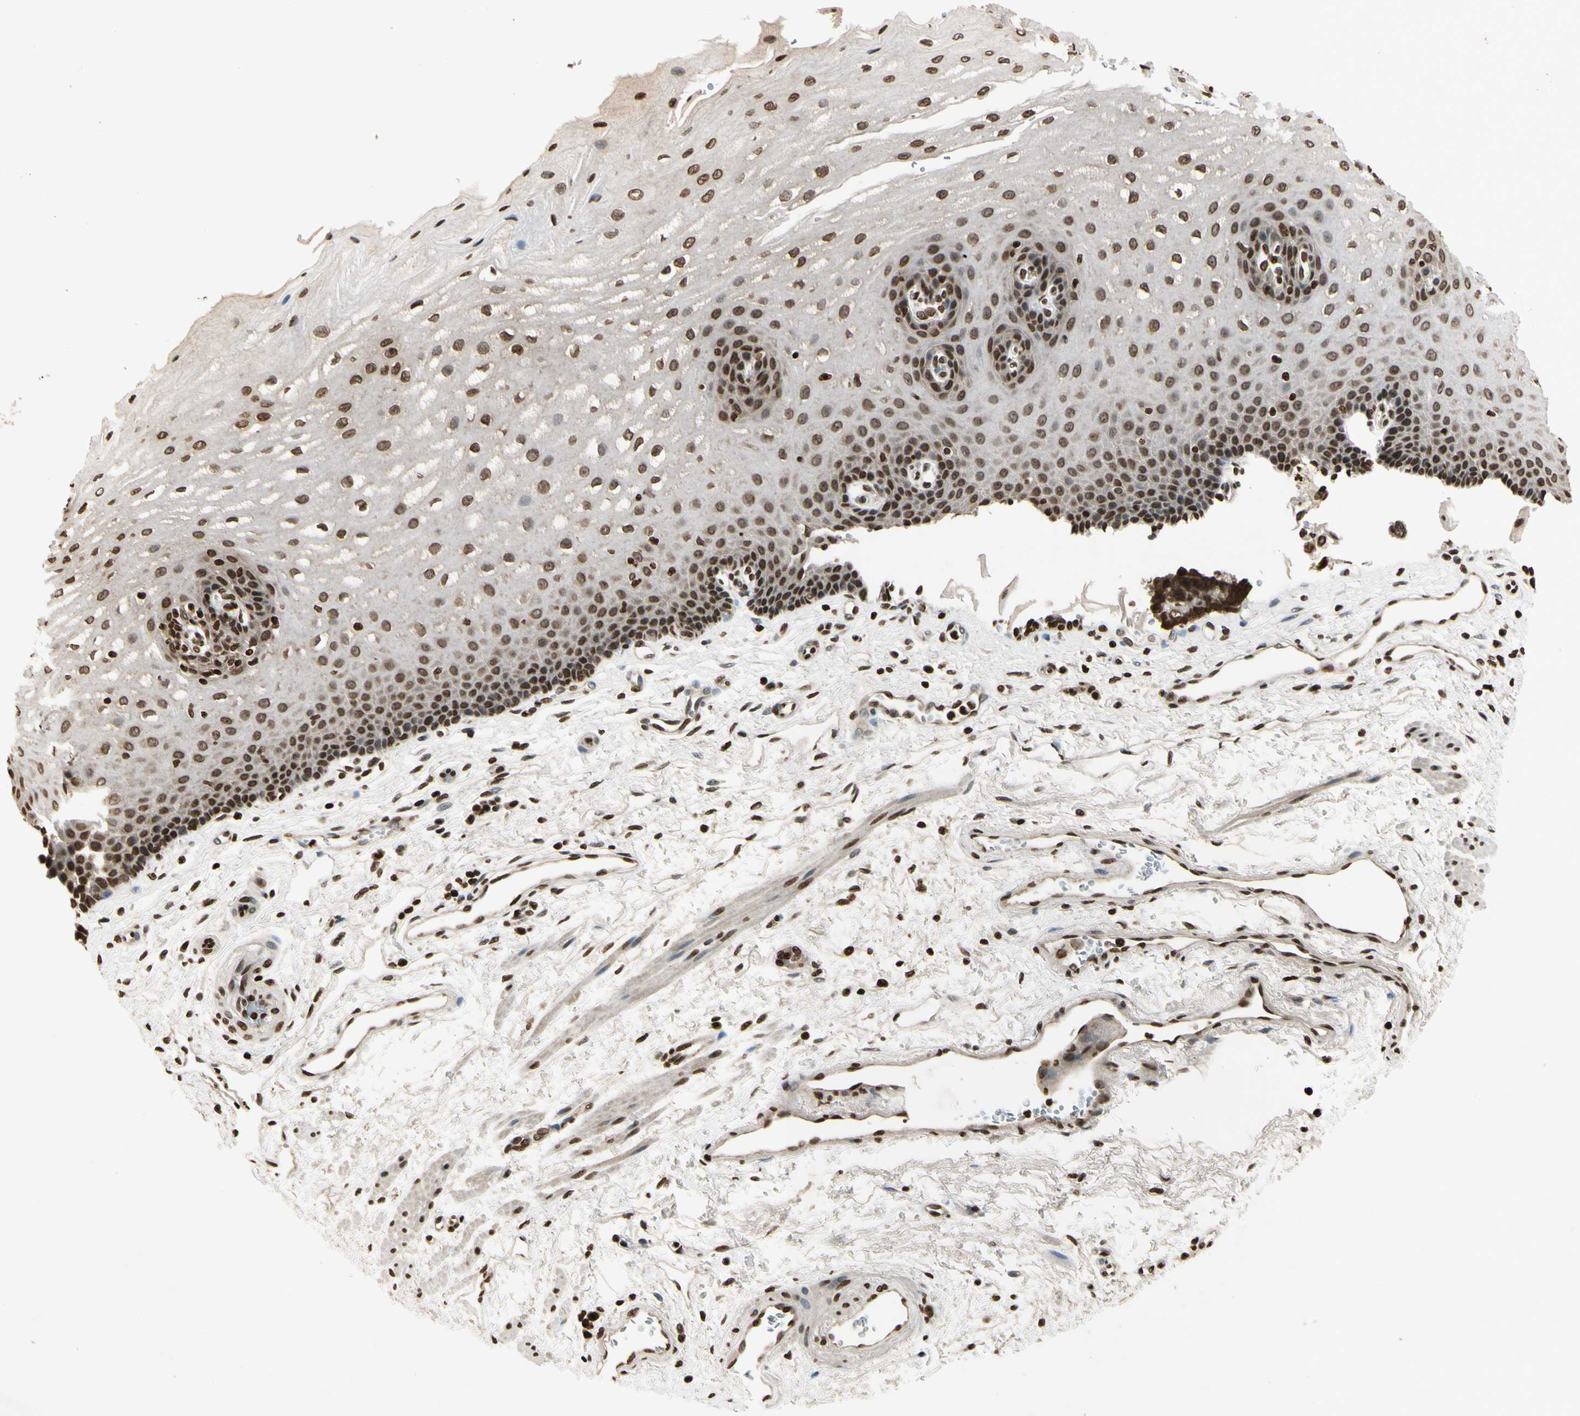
{"staining": {"intensity": "strong", "quantity": ">75%", "location": "cytoplasmic/membranous,nuclear"}, "tissue": "esophagus", "cell_type": "Squamous epithelial cells", "image_type": "normal", "snomed": [{"axis": "morphology", "description": "Normal tissue, NOS"}, {"axis": "topography", "description": "Esophagus"}], "caption": "About >75% of squamous epithelial cells in normal esophagus display strong cytoplasmic/membranous,nuclear protein staining as visualized by brown immunohistochemical staining.", "gene": "RORA", "patient": {"sex": "male", "age": 54}}